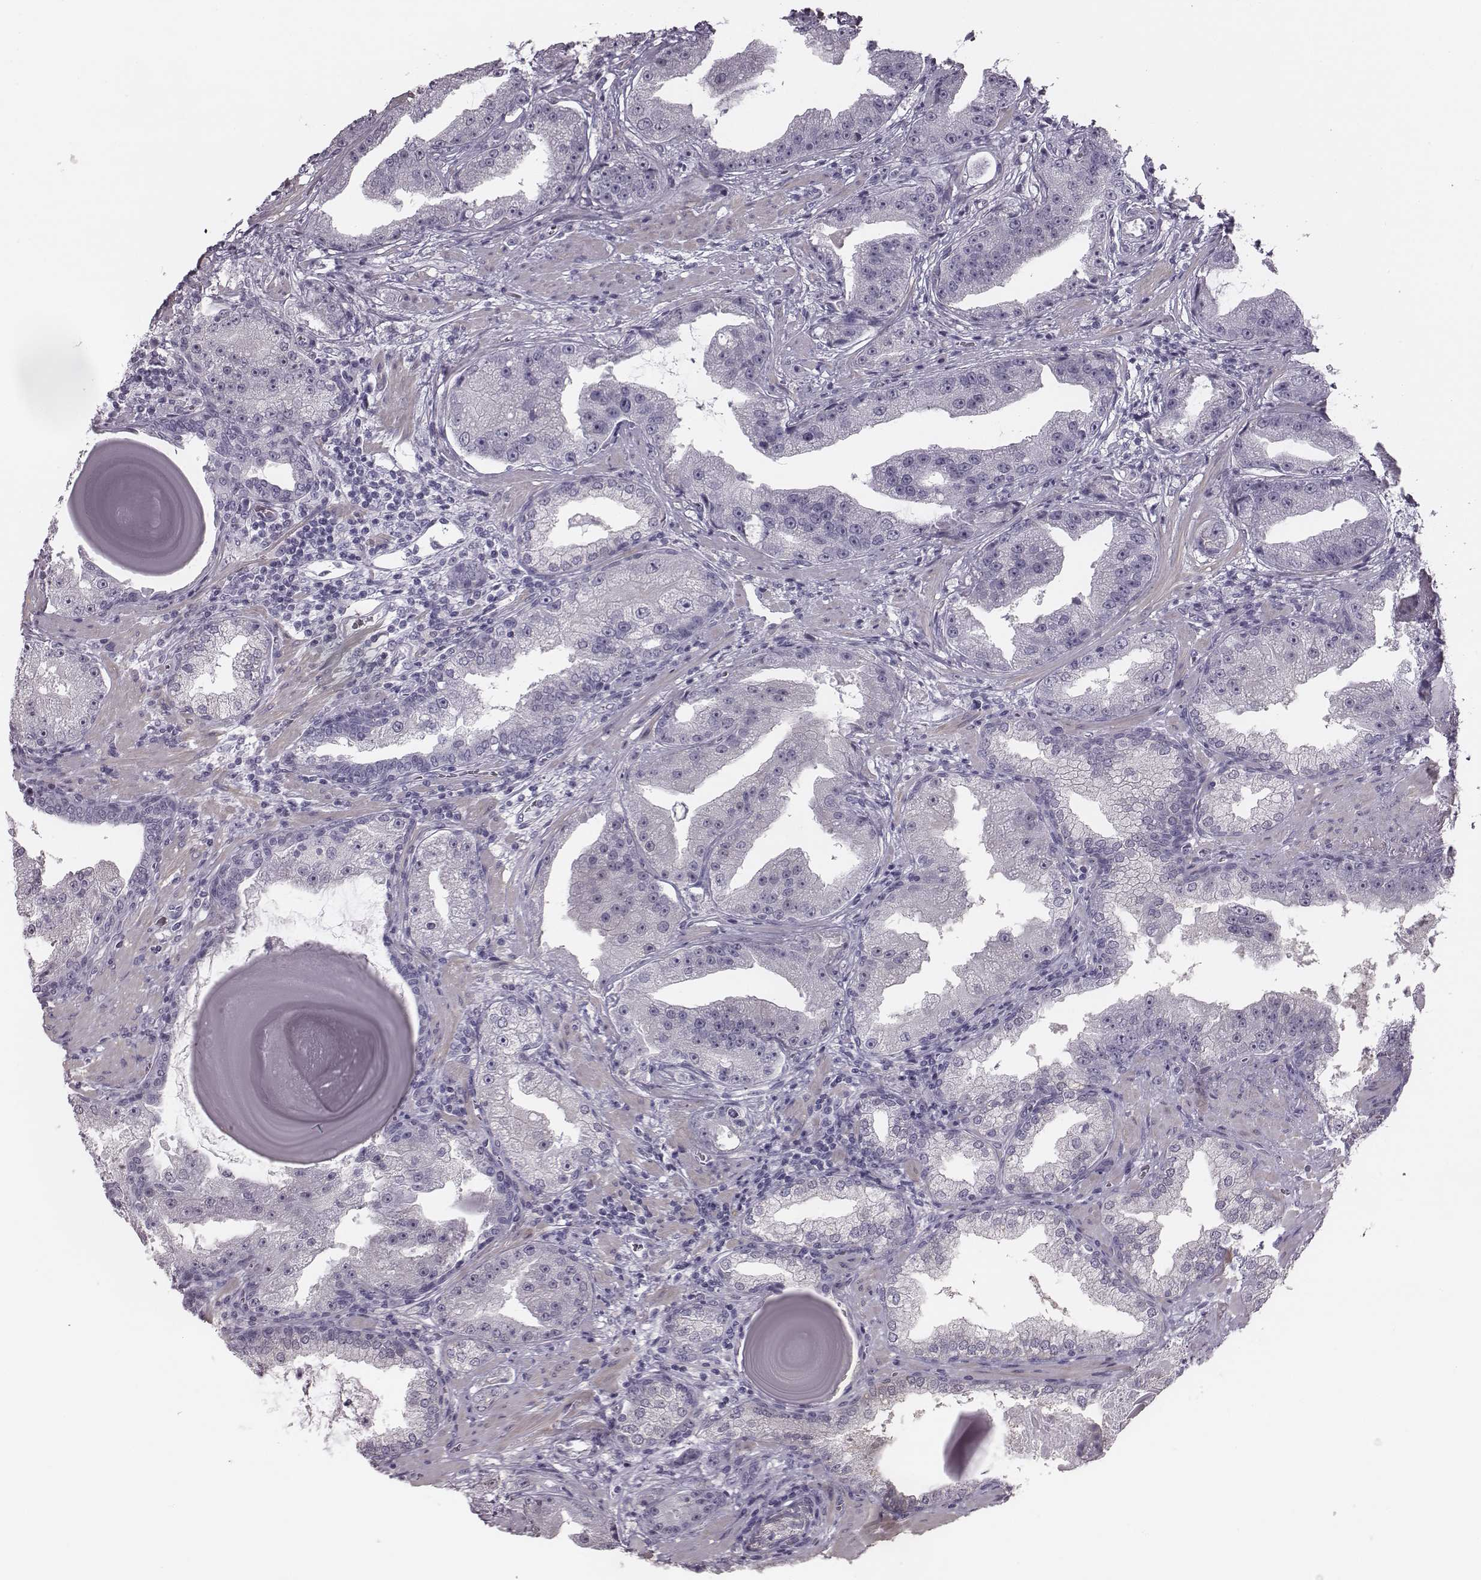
{"staining": {"intensity": "negative", "quantity": "none", "location": "none"}, "tissue": "prostate cancer", "cell_type": "Tumor cells", "image_type": "cancer", "snomed": [{"axis": "morphology", "description": "Adenocarcinoma, Low grade"}, {"axis": "topography", "description": "Prostate"}], "caption": "Tumor cells are negative for protein expression in human prostate adenocarcinoma (low-grade). (DAB IHC visualized using brightfield microscopy, high magnification).", "gene": "CRISP1", "patient": {"sex": "male", "age": 62}}